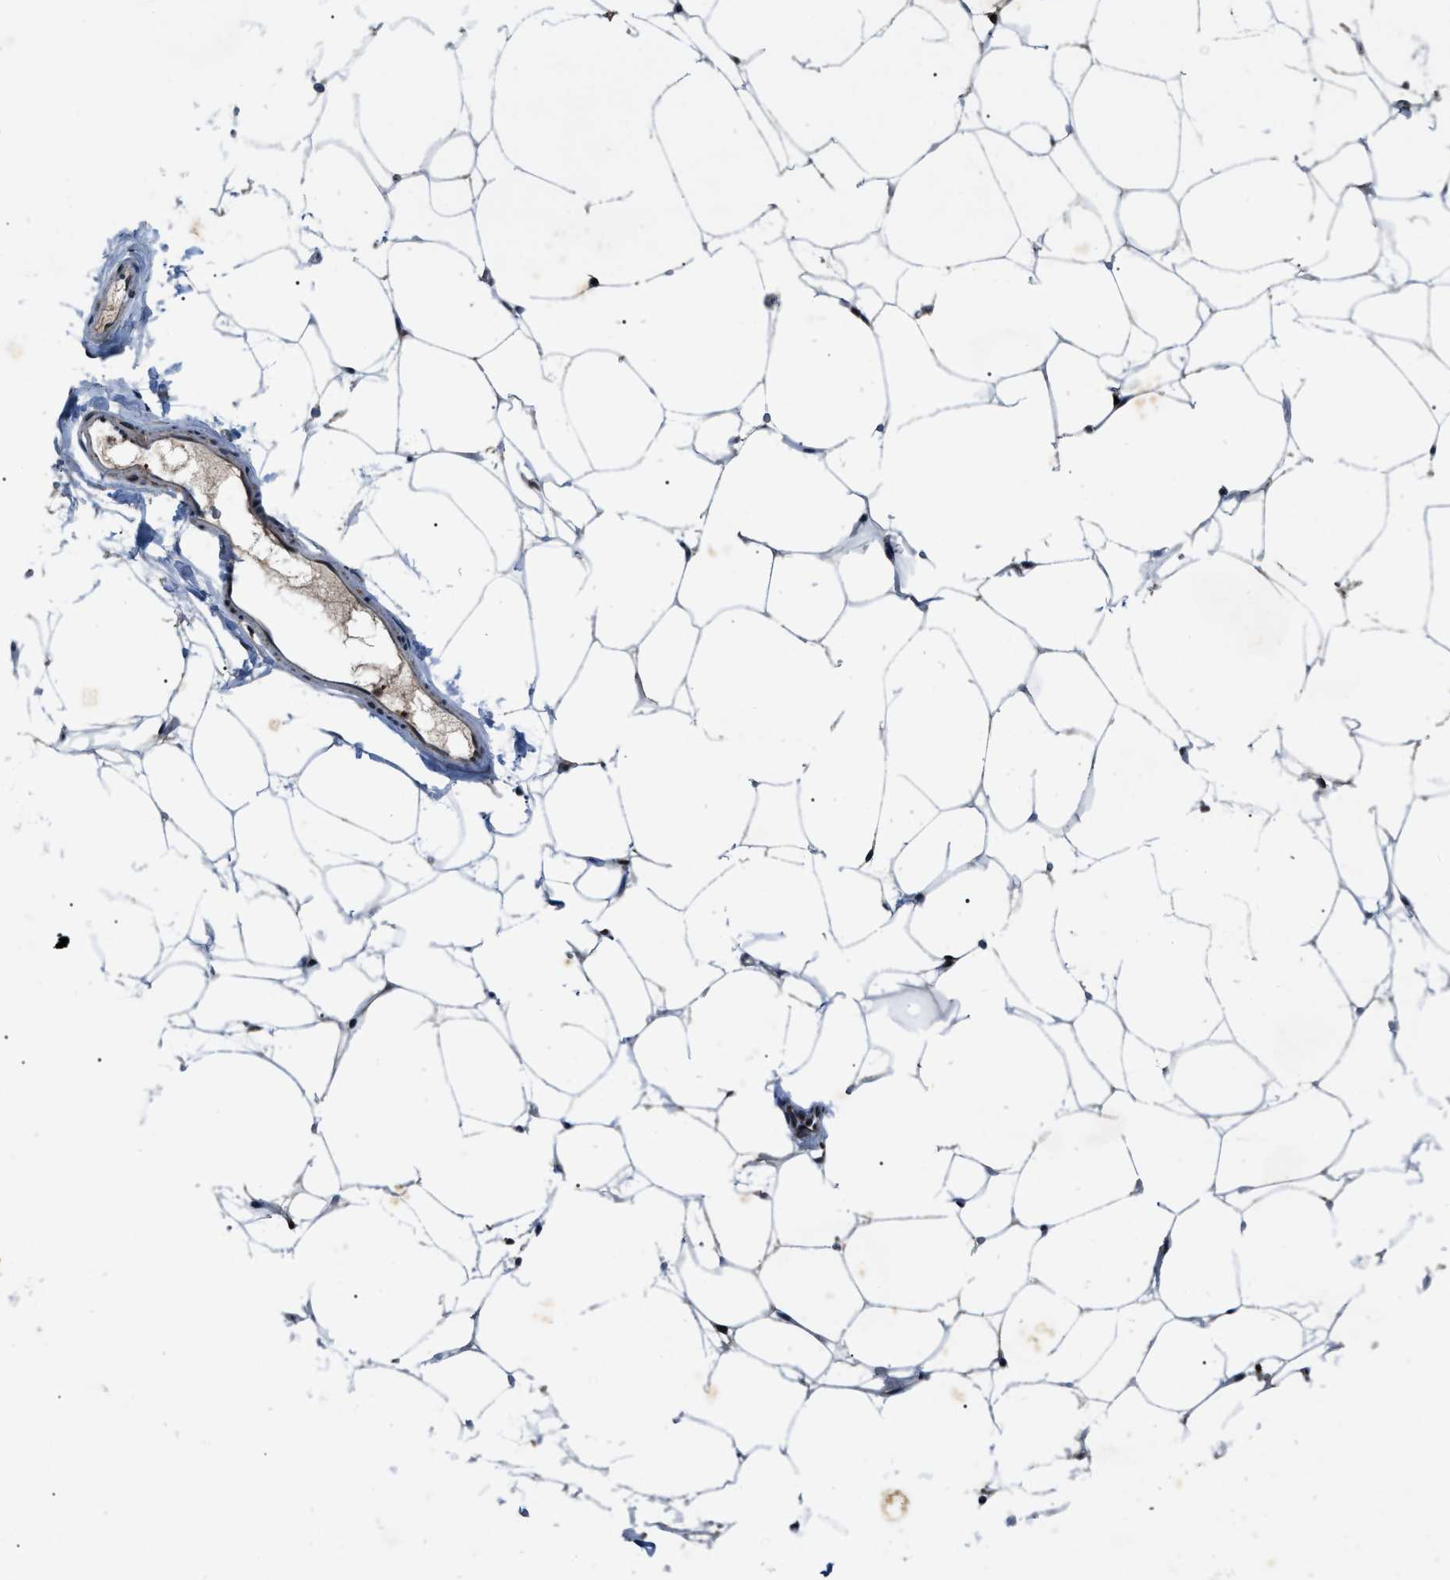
{"staining": {"intensity": "negative", "quantity": "none", "location": "none"}, "tissue": "adipose tissue", "cell_type": "Adipocytes", "image_type": "normal", "snomed": [{"axis": "morphology", "description": "Normal tissue, NOS"}, {"axis": "topography", "description": "Breast"}, {"axis": "topography", "description": "Soft tissue"}], "caption": "An immunohistochemistry (IHC) micrograph of normal adipose tissue is shown. There is no staining in adipocytes of adipose tissue. (DAB IHC with hematoxylin counter stain).", "gene": "ZFAND2A", "patient": {"sex": "female", "age": 75}}